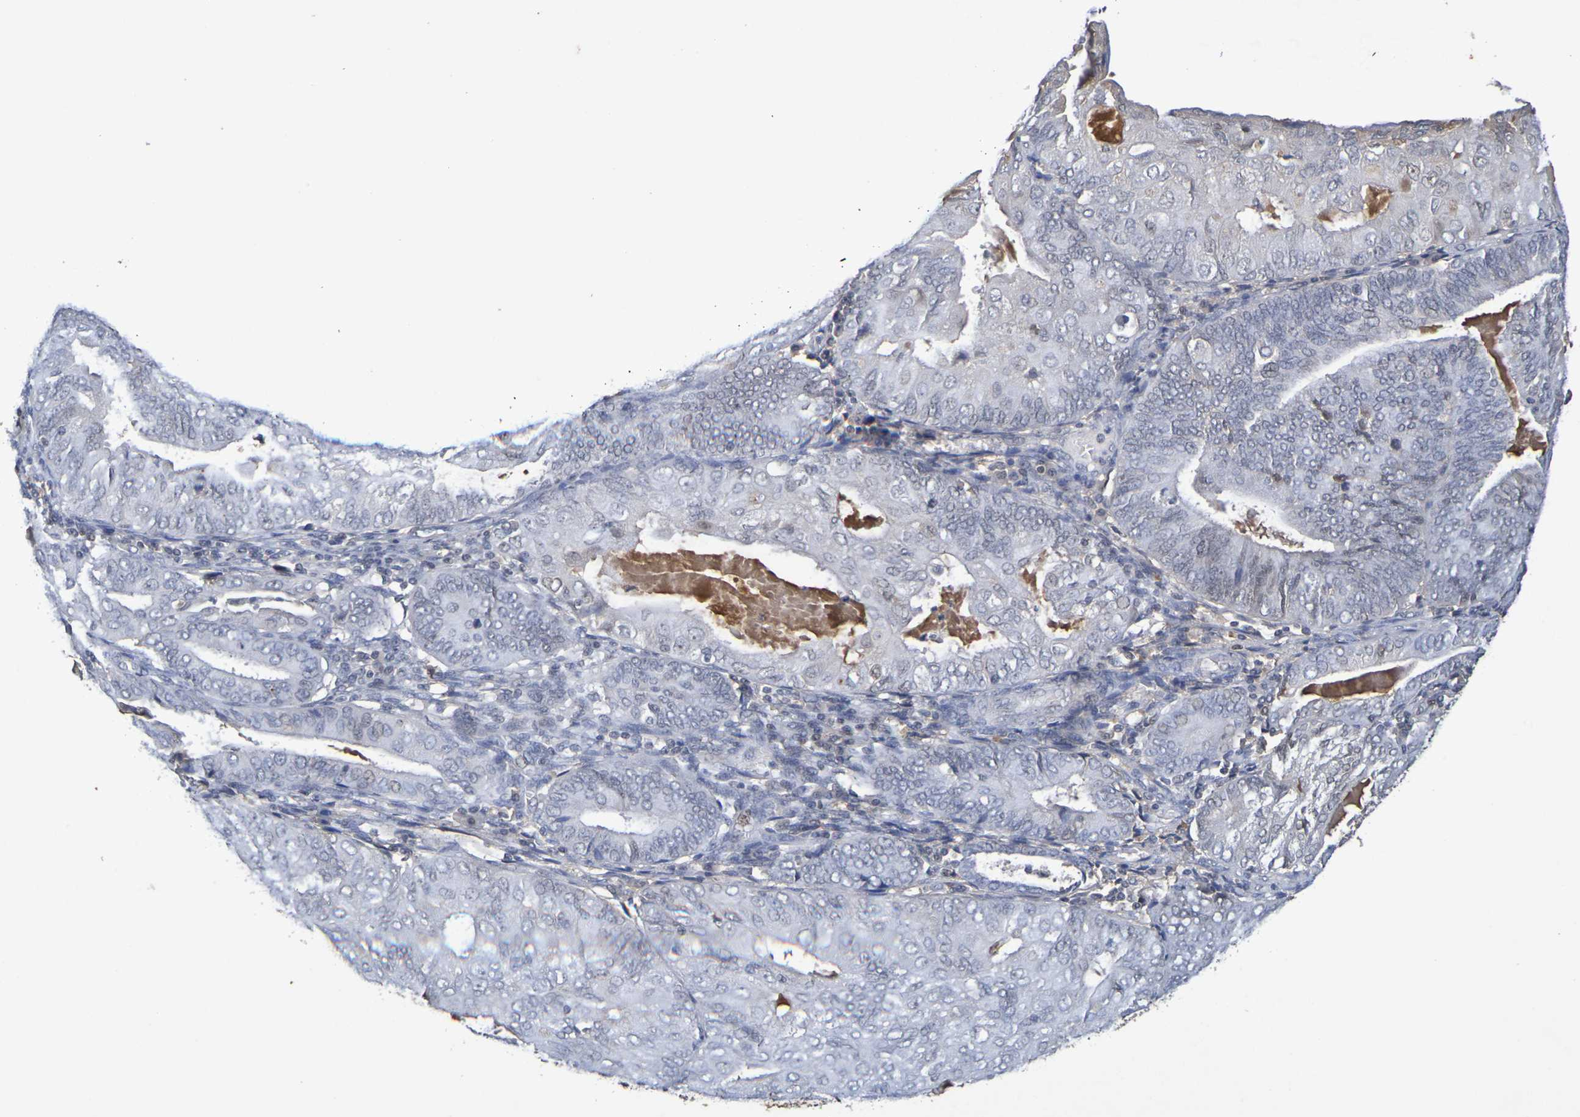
{"staining": {"intensity": "weak", "quantity": "<25%", "location": "cytoplasmic/membranous,nuclear"}, "tissue": "endometrial cancer", "cell_type": "Tumor cells", "image_type": "cancer", "snomed": [{"axis": "morphology", "description": "Adenocarcinoma, NOS"}, {"axis": "topography", "description": "Endometrium"}], "caption": "The photomicrograph exhibits no staining of tumor cells in endometrial cancer. Nuclei are stained in blue.", "gene": "TERF2", "patient": {"sex": "female", "age": 81}}